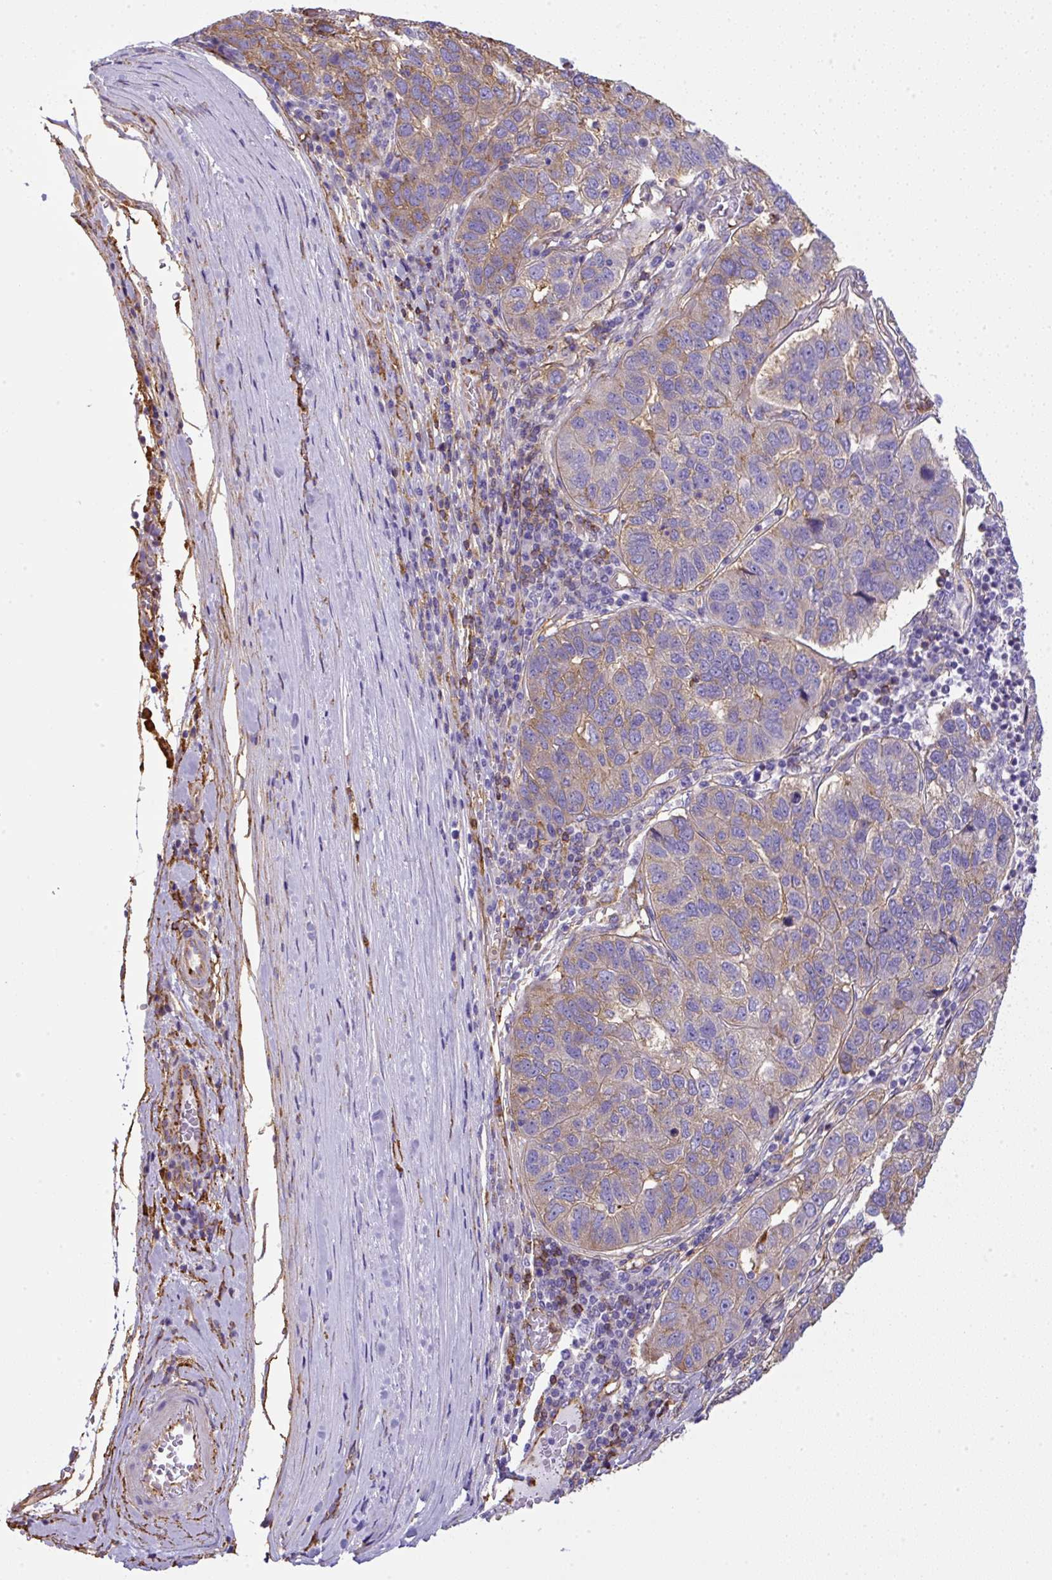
{"staining": {"intensity": "moderate", "quantity": "<25%", "location": "cytoplasmic/membranous"}, "tissue": "pancreatic cancer", "cell_type": "Tumor cells", "image_type": "cancer", "snomed": [{"axis": "morphology", "description": "Adenocarcinoma, NOS"}, {"axis": "topography", "description": "Pancreas"}], "caption": "An image of pancreatic adenocarcinoma stained for a protein demonstrates moderate cytoplasmic/membranous brown staining in tumor cells. (DAB = brown stain, brightfield microscopy at high magnification).", "gene": "MAGEB5", "patient": {"sex": "female", "age": 61}}